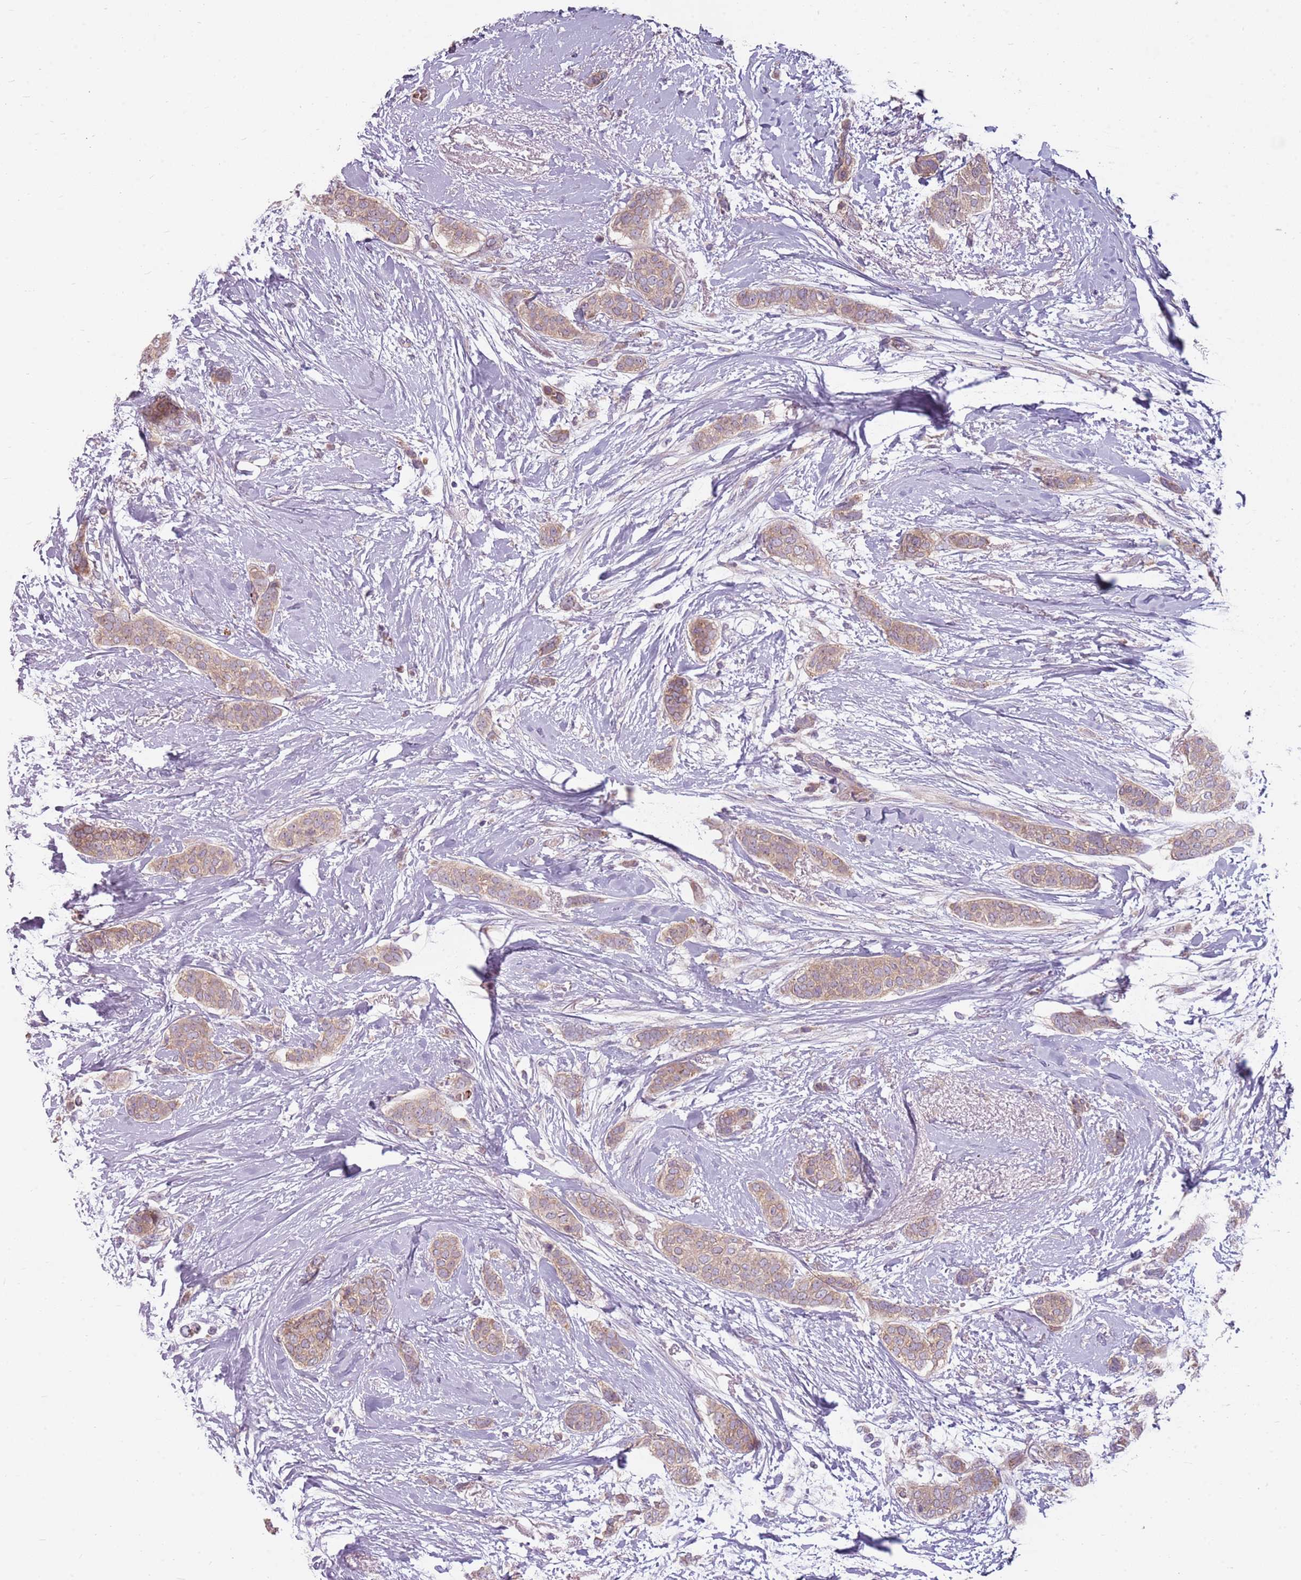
{"staining": {"intensity": "weak", "quantity": ">75%", "location": "cytoplasmic/membranous"}, "tissue": "breast cancer", "cell_type": "Tumor cells", "image_type": "cancer", "snomed": [{"axis": "morphology", "description": "Duct carcinoma"}, {"axis": "topography", "description": "Breast"}], "caption": "Immunohistochemistry histopathology image of human breast intraductal carcinoma stained for a protein (brown), which exhibits low levels of weak cytoplasmic/membranous staining in about >75% of tumor cells.", "gene": "HSPA14", "patient": {"sex": "female", "age": 72}}